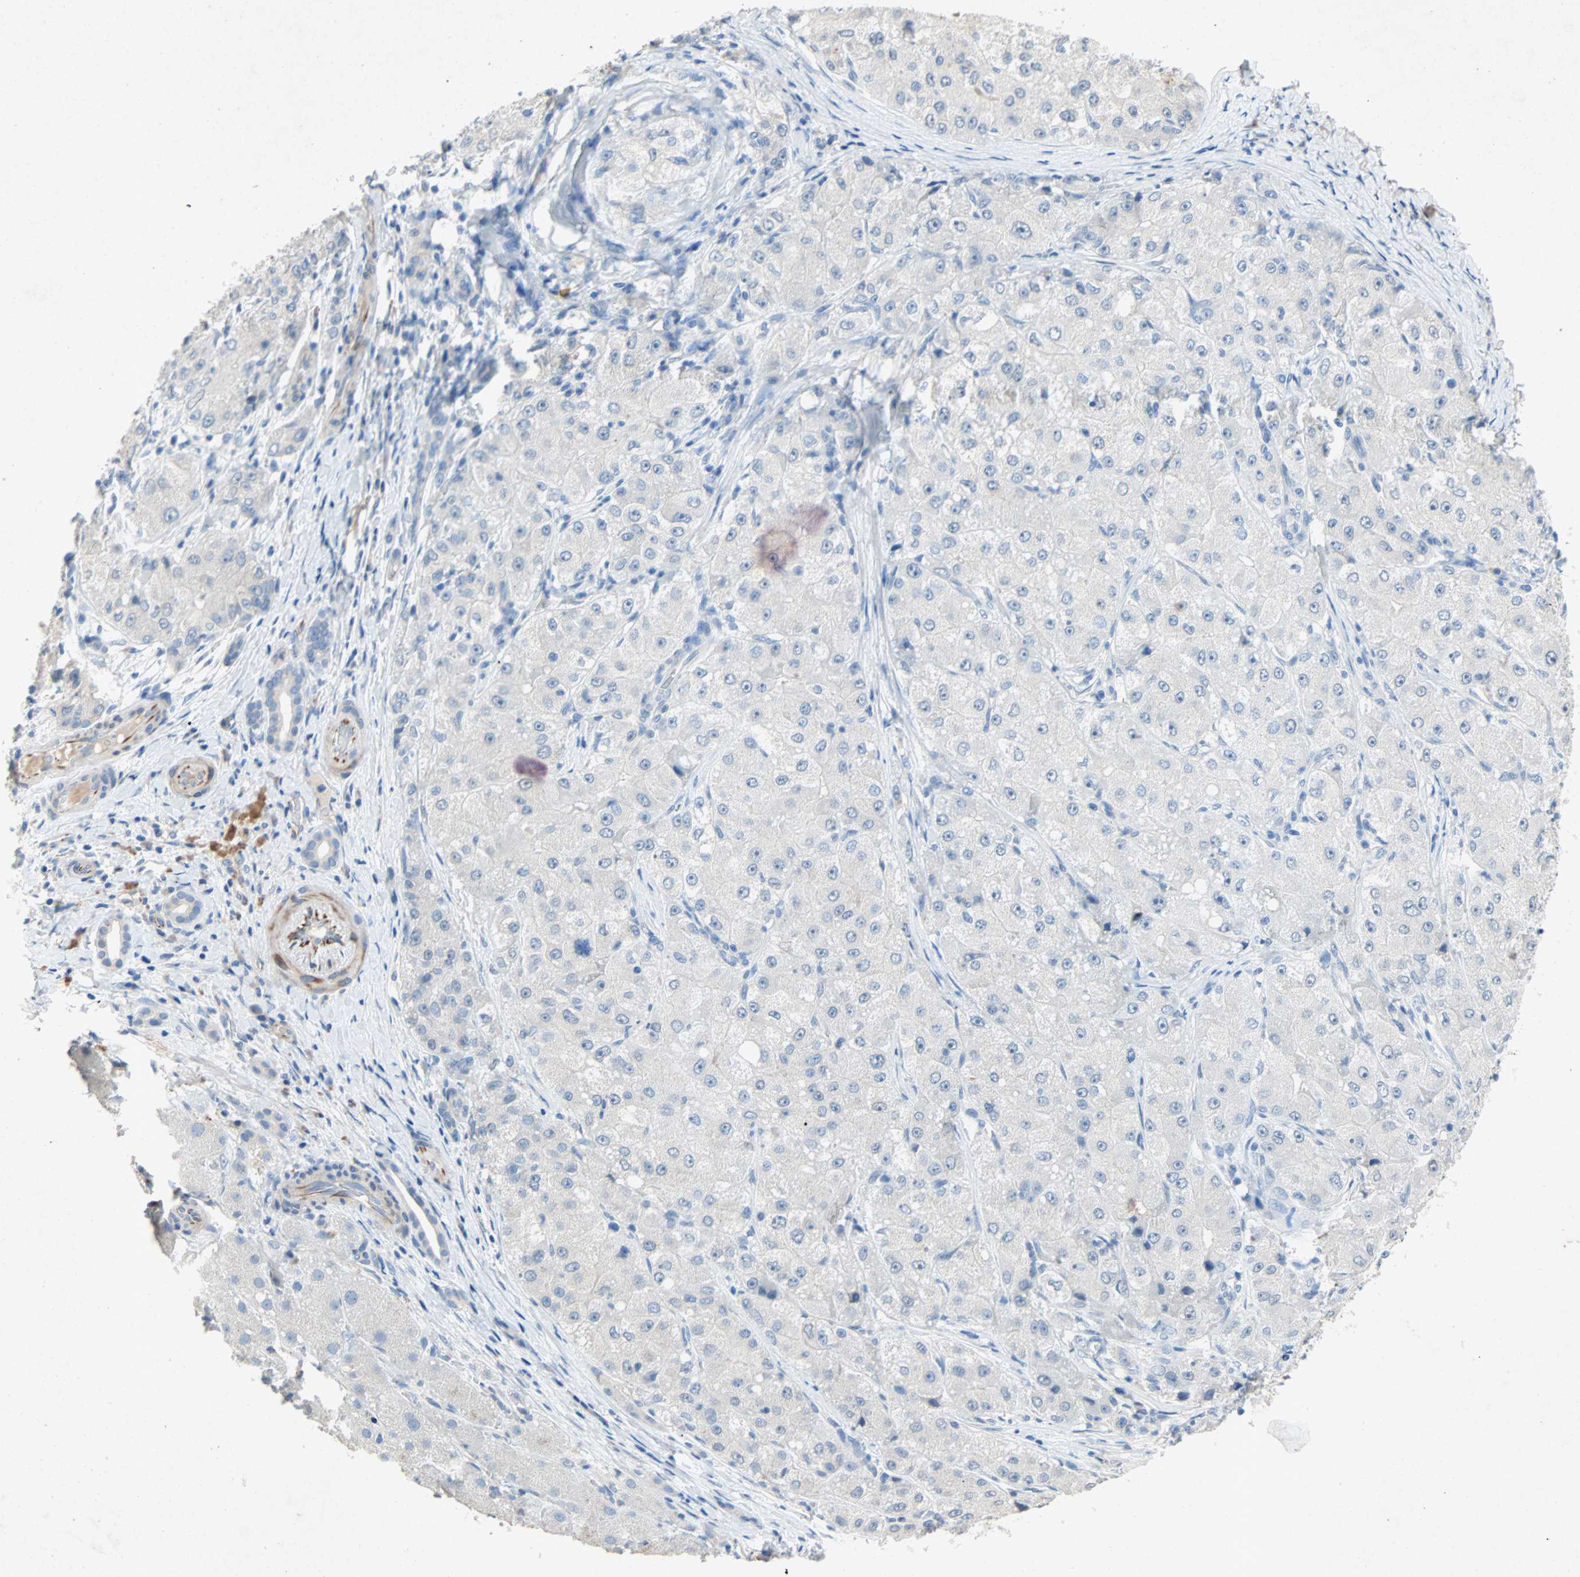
{"staining": {"intensity": "negative", "quantity": "none", "location": "none"}, "tissue": "liver cancer", "cell_type": "Tumor cells", "image_type": "cancer", "snomed": [{"axis": "morphology", "description": "Carcinoma, Hepatocellular, NOS"}, {"axis": "topography", "description": "Liver"}], "caption": "There is no significant expression in tumor cells of liver hepatocellular carcinoma. (Brightfield microscopy of DAB immunohistochemistry (IHC) at high magnification).", "gene": "PCDHB2", "patient": {"sex": "male", "age": 80}}